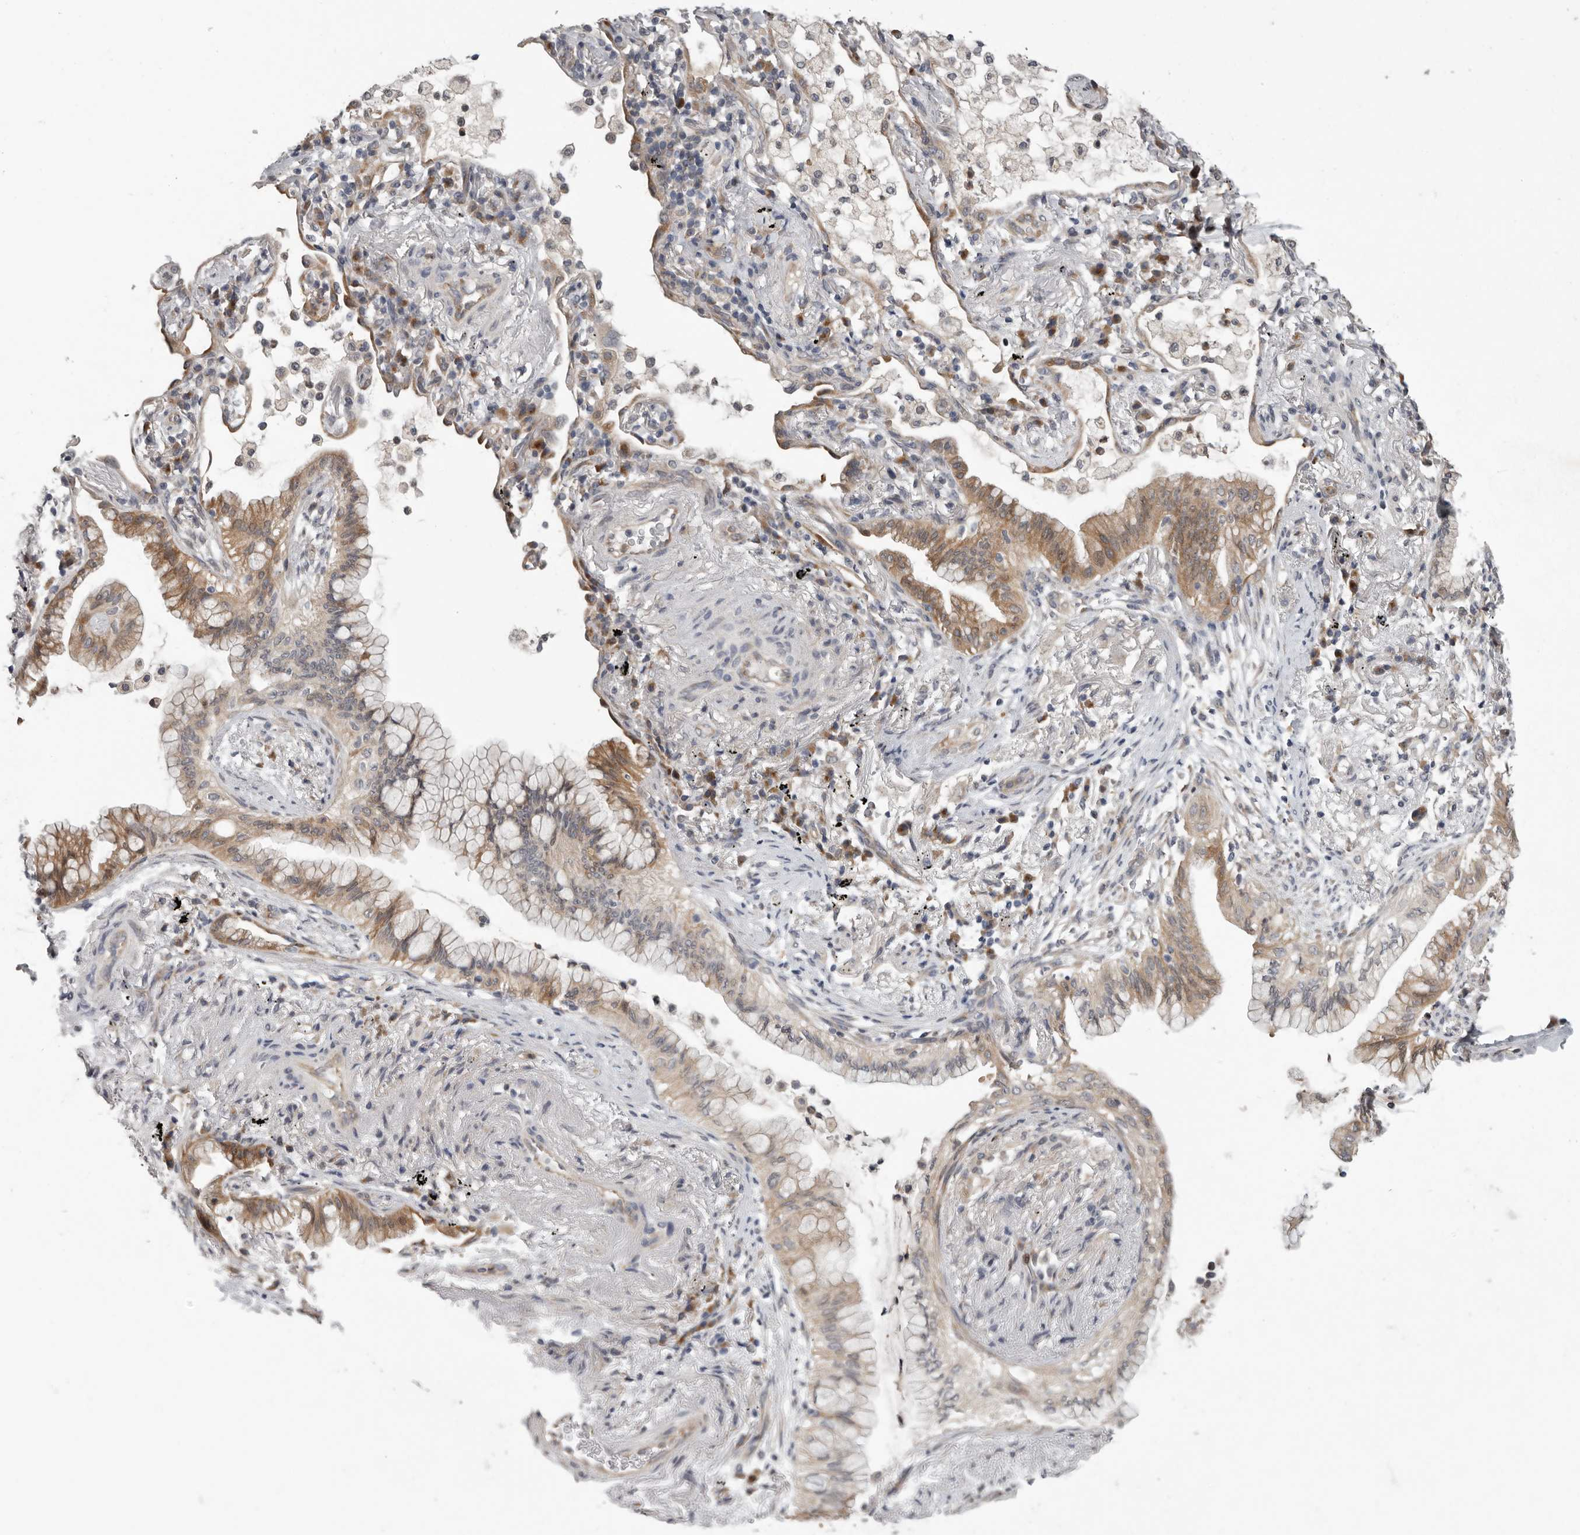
{"staining": {"intensity": "moderate", "quantity": "<25%", "location": "cytoplasmic/membranous"}, "tissue": "lung cancer", "cell_type": "Tumor cells", "image_type": "cancer", "snomed": [{"axis": "morphology", "description": "Adenocarcinoma, NOS"}, {"axis": "topography", "description": "Lung"}], "caption": "Adenocarcinoma (lung) stained with DAB IHC demonstrates low levels of moderate cytoplasmic/membranous positivity in approximately <25% of tumor cells.", "gene": "RALGPS2", "patient": {"sex": "female", "age": 70}}